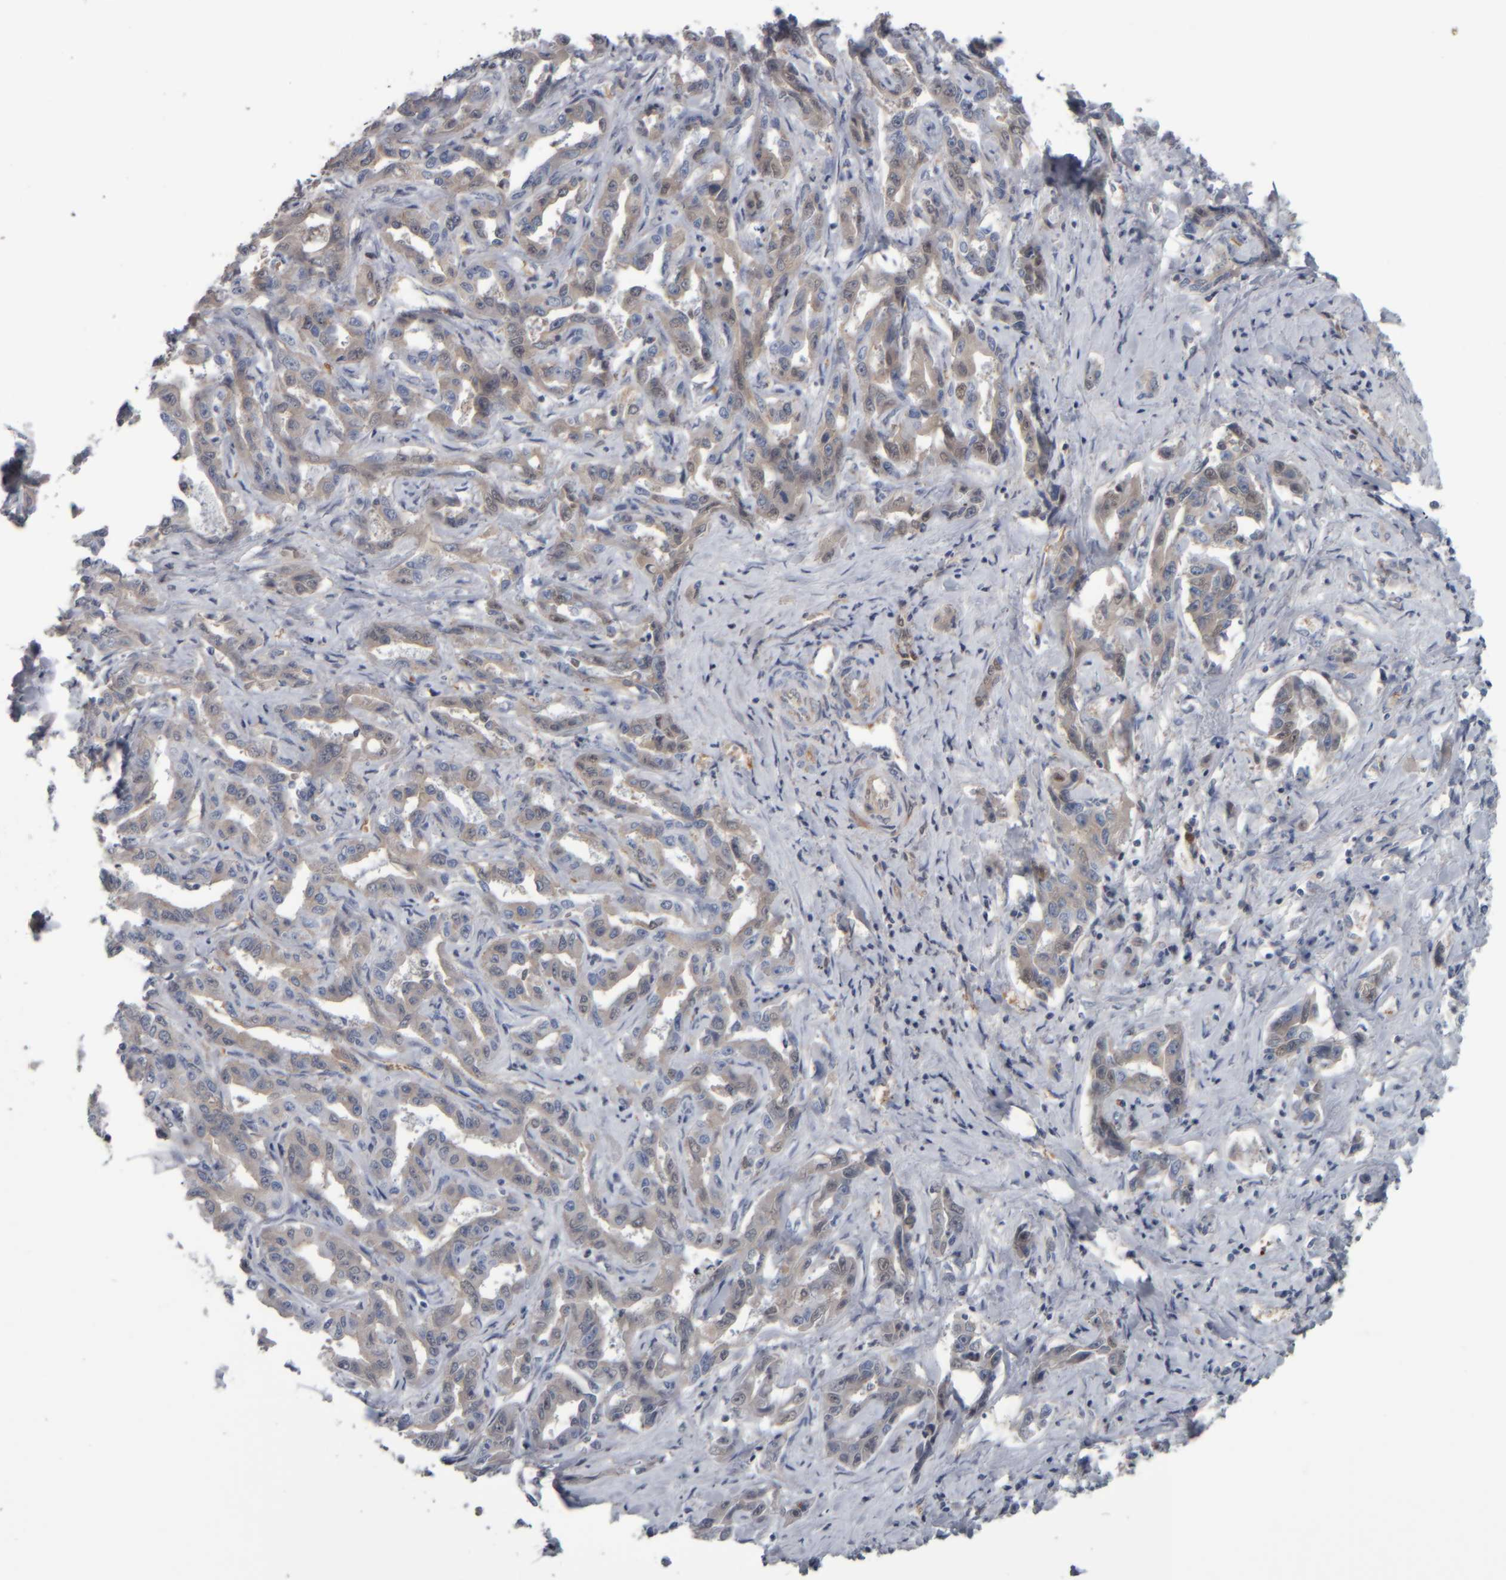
{"staining": {"intensity": "weak", "quantity": "25%-75%", "location": "cytoplasmic/membranous"}, "tissue": "liver cancer", "cell_type": "Tumor cells", "image_type": "cancer", "snomed": [{"axis": "morphology", "description": "Cholangiocarcinoma"}, {"axis": "topography", "description": "Liver"}], "caption": "Immunohistochemistry (IHC) staining of liver cholangiocarcinoma, which shows low levels of weak cytoplasmic/membranous positivity in approximately 25%-75% of tumor cells indicating weak cytoplasmic/membranous protein positivity. The staining was performed using DAB (brown) for protein detection and nuclei were counterstained in hematoxylin (blue).", "gene": "CAVIN4", "patient": {"sex": "male", "age": 59}}